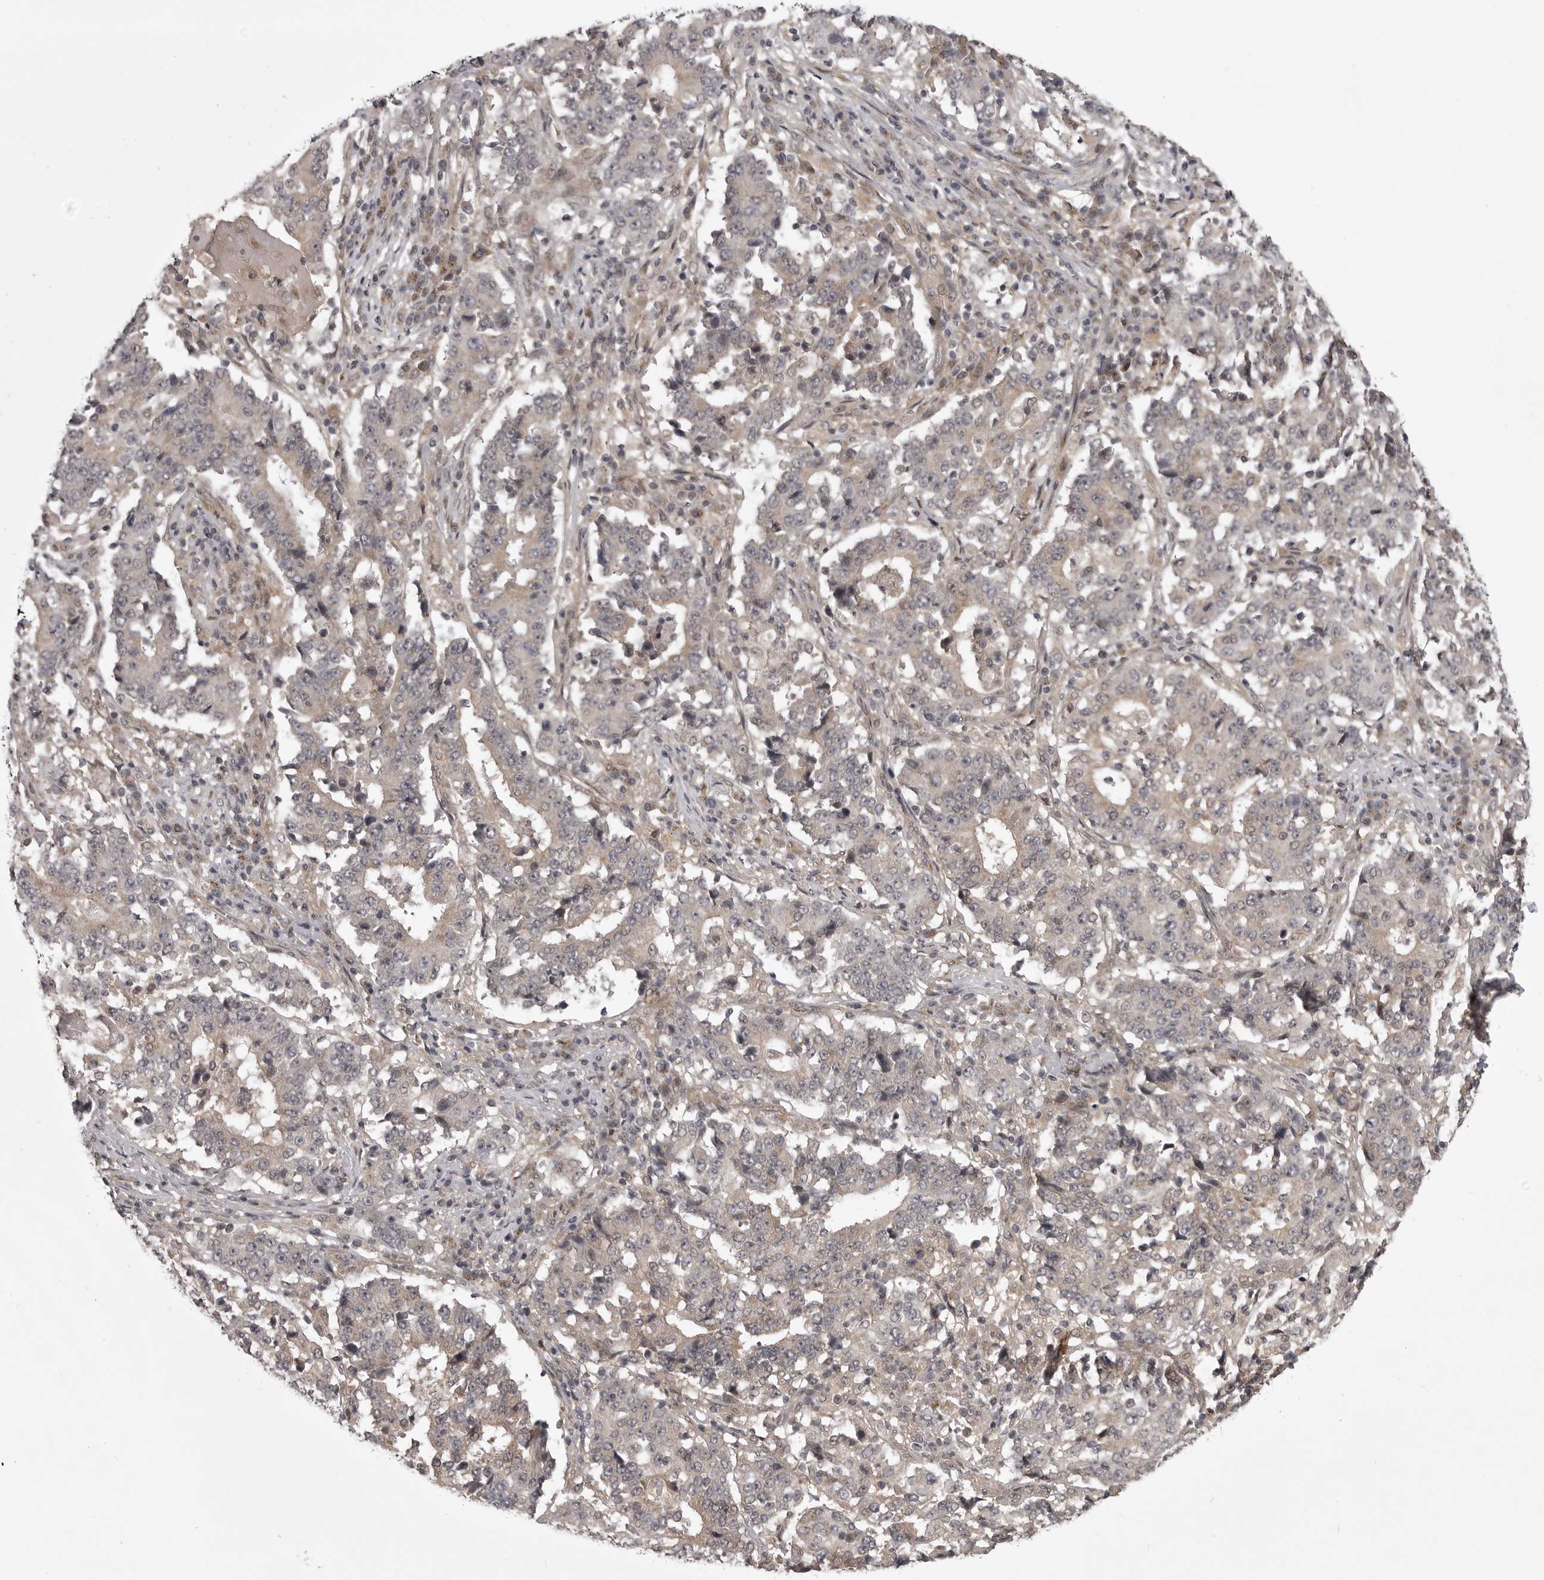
{"staining": {"intensity": "negative", "quantity": "none", "location": "none"}, "tissue": "stomach cancer", "cell_type": "Tumor cells", "image_type": "cancer", "snomed": [{"axis": "morphology", "description": "Adenocarcinoma, NOS"}, {"axis": "topography", "description": "Stomach"}], "caption": "Adenocarcinoma (stomach) was stained to show a protein in brown. There is no significant expression in tumor cells.", "gene": "SNX16", "patient": {"sex": "male", "age": 59}}